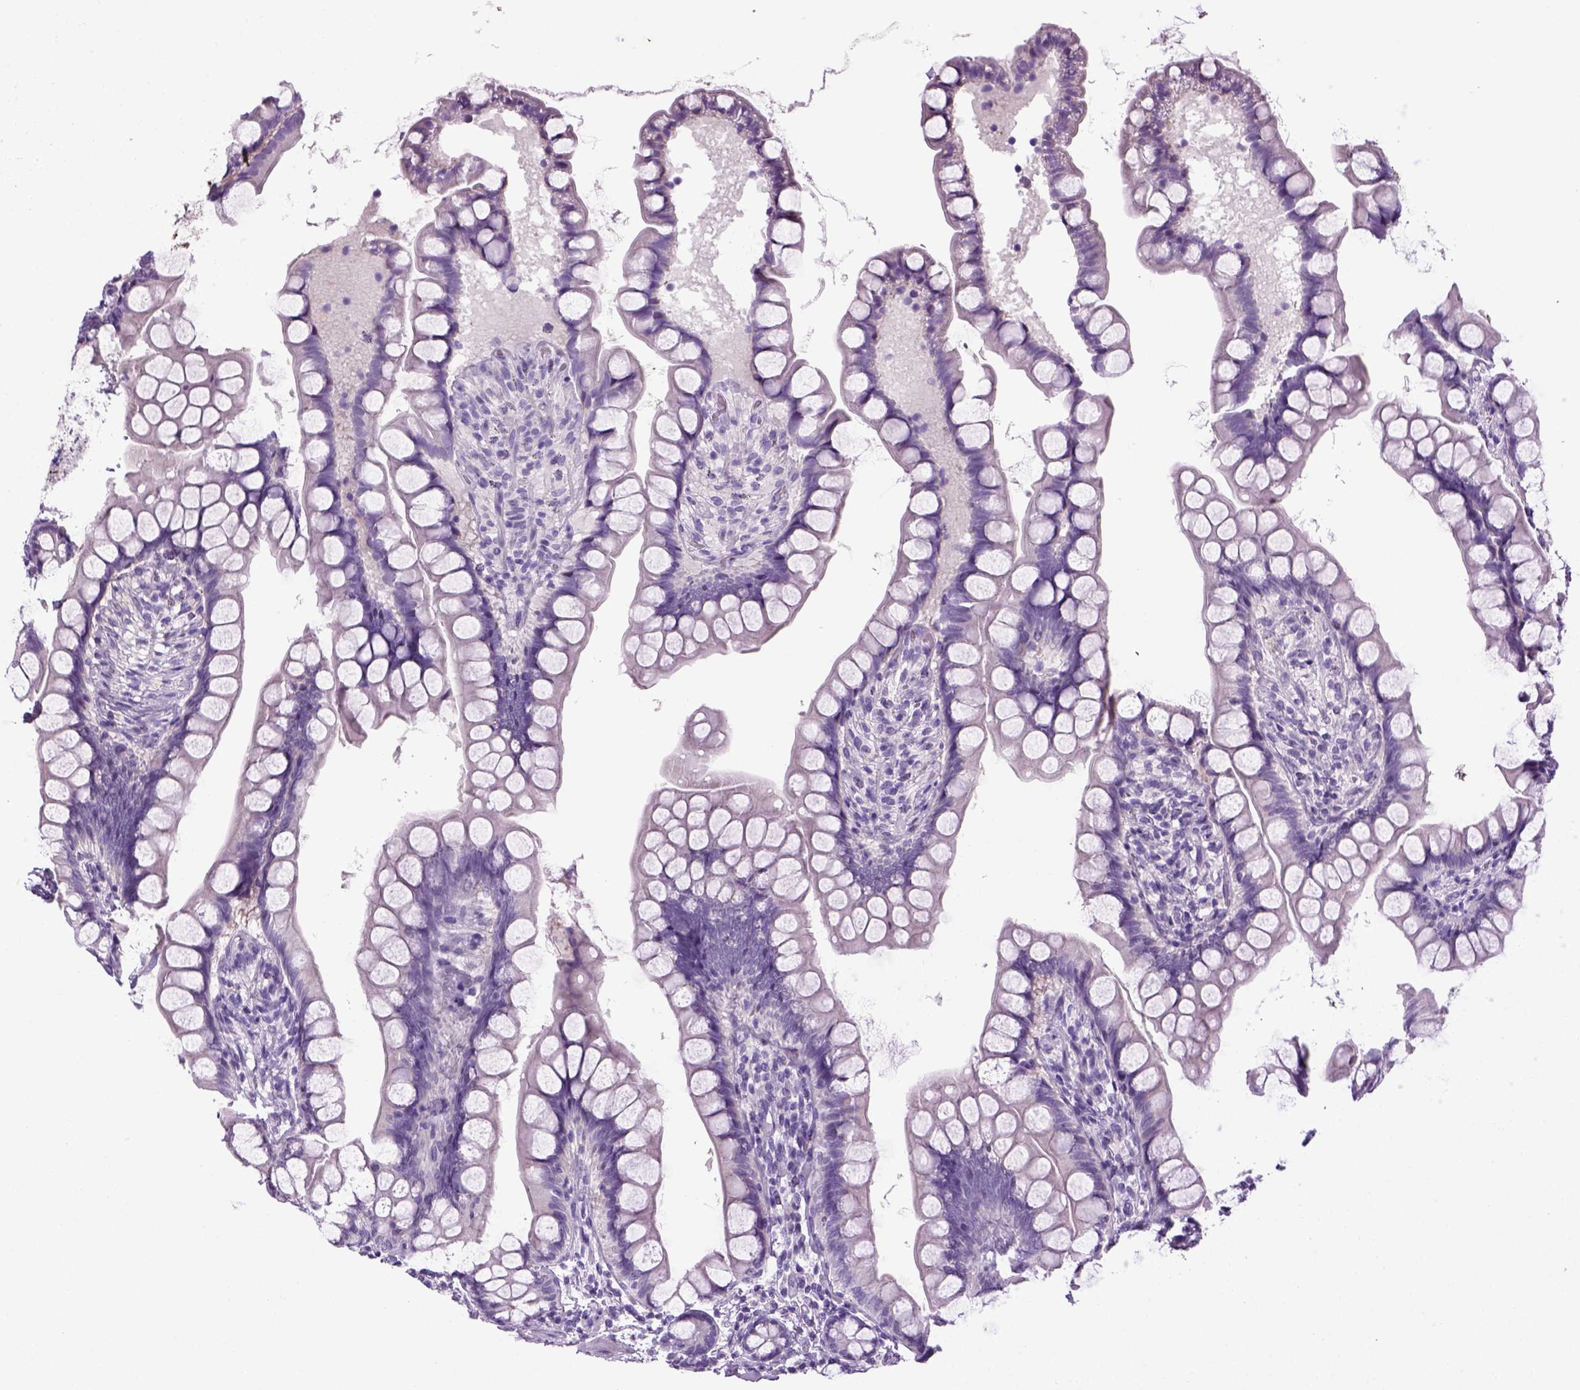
{"staining": {"intensity": "negative", "quantity": "none", "location": "none"}, "tissue": "small intestine", "cell_type": "Glandular cells", "image_type": "normal", "snomed": [{"axis": "morphology", "description": "Normal tissue, NOS"}, {"axis": "topography", "description": "Small intestine"}], "caption": "High power microscopy image of an immunohistochemistry image of benign small intestine, revealing no significant expression in glandular cells. (DAB (3,3'-diaminobenzidine) immunohistochemistry (IHC) with hematoxylin counter stain).", "gene": "HMCN2", "patient": {"sex": "male", "age": 70}}